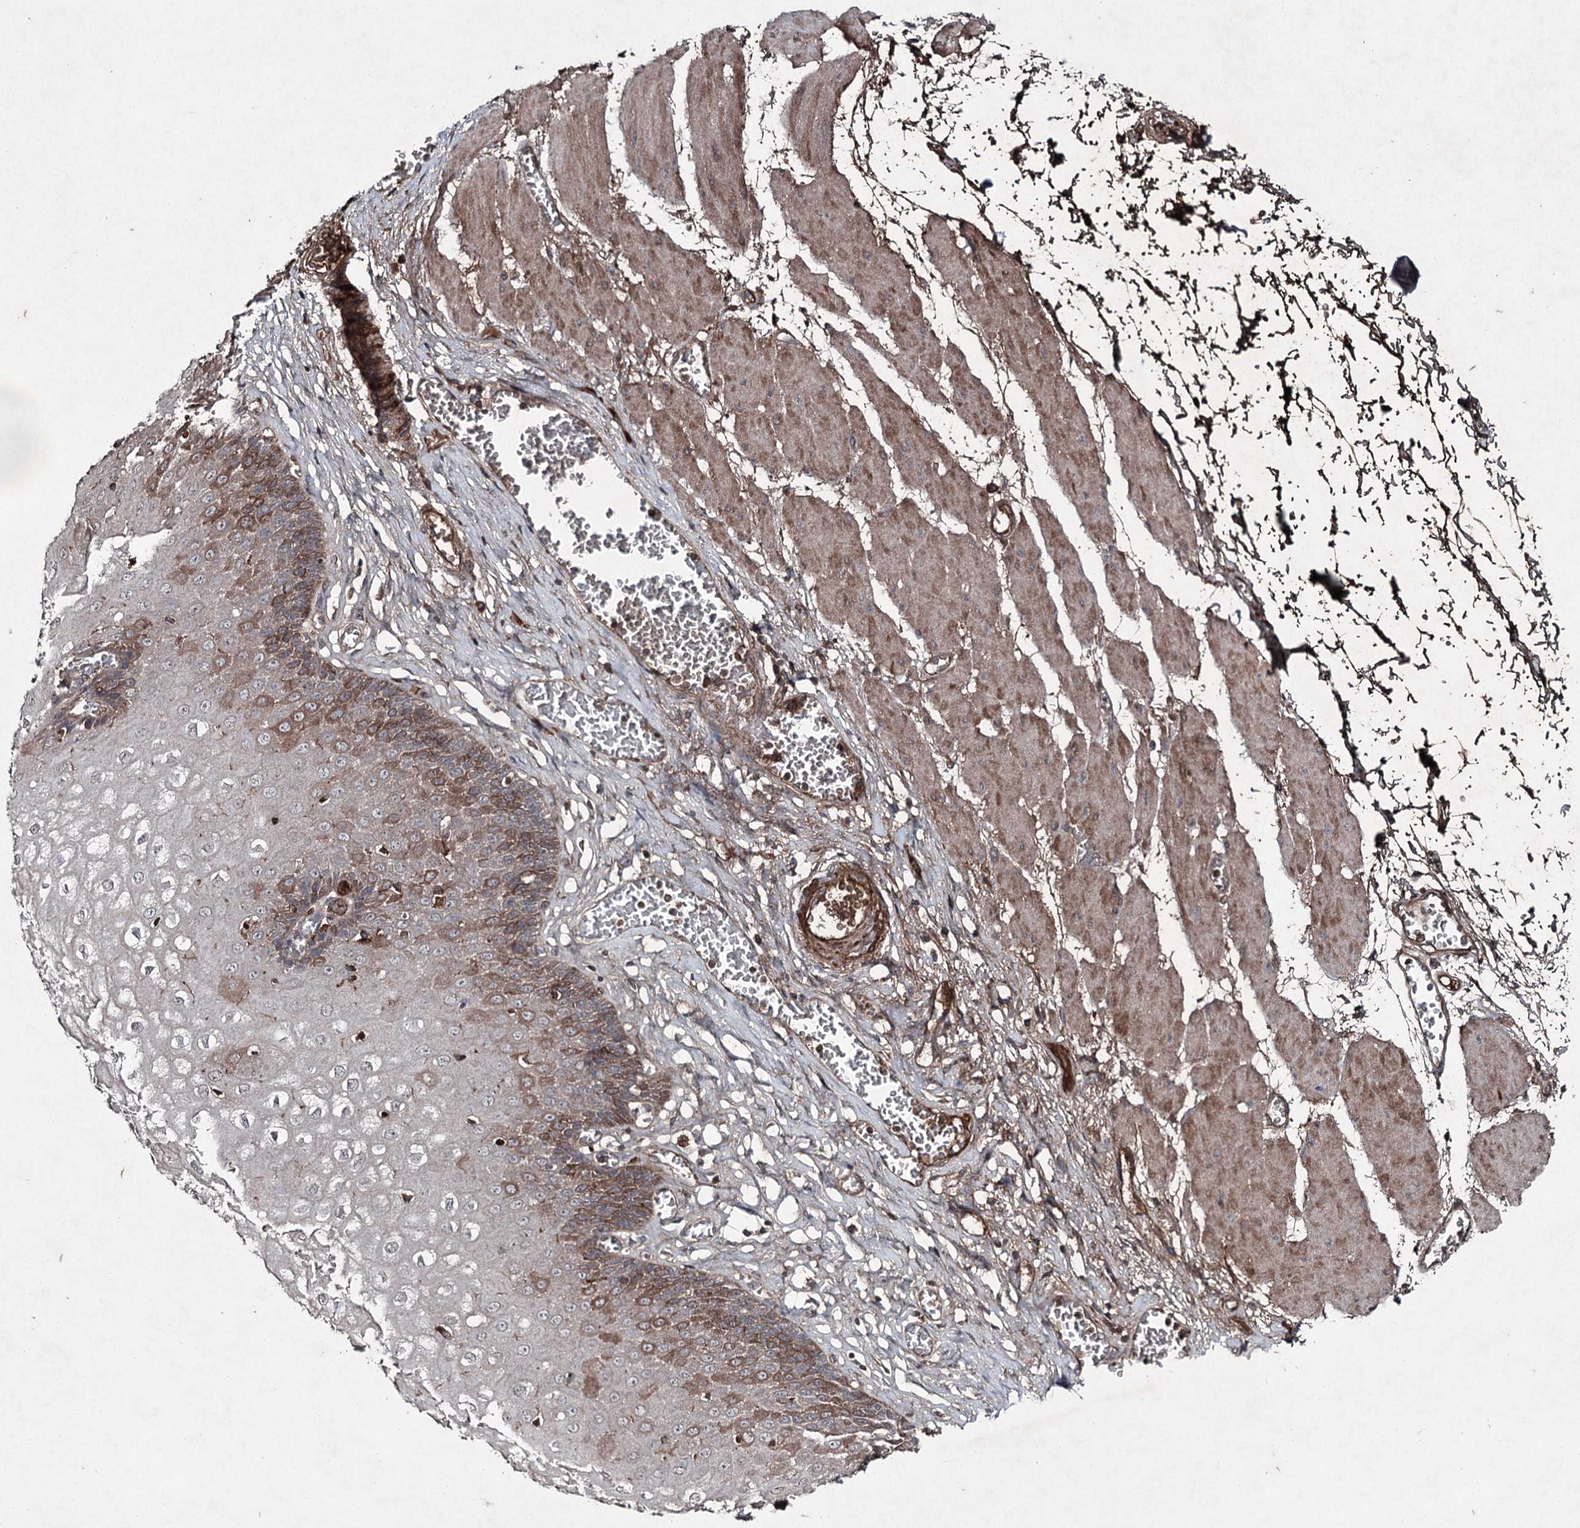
{"staining": {"intensity": "moderate", "quantity": "25%-75%", "location": "cytoplasmic/membranous"}, "tissue": "esophagus", "cell_type": "Squamous epithelial cells", "image_type": "normal", "snomed": [{"axis": "morphology", "description": "Normal tissue, NOS"}, {"axis": "topography", "description": "Esophagus"}], "caption": "Immunohistochemical staining of normal human esophagus shows 25%-75% levels of moderate cytoplasmic/membranous protein expression in approximately 25%-75% of squamous epithelial cells.", "gene": "PGLYRP2", "patient": {"sex": "male", "age": 60}}